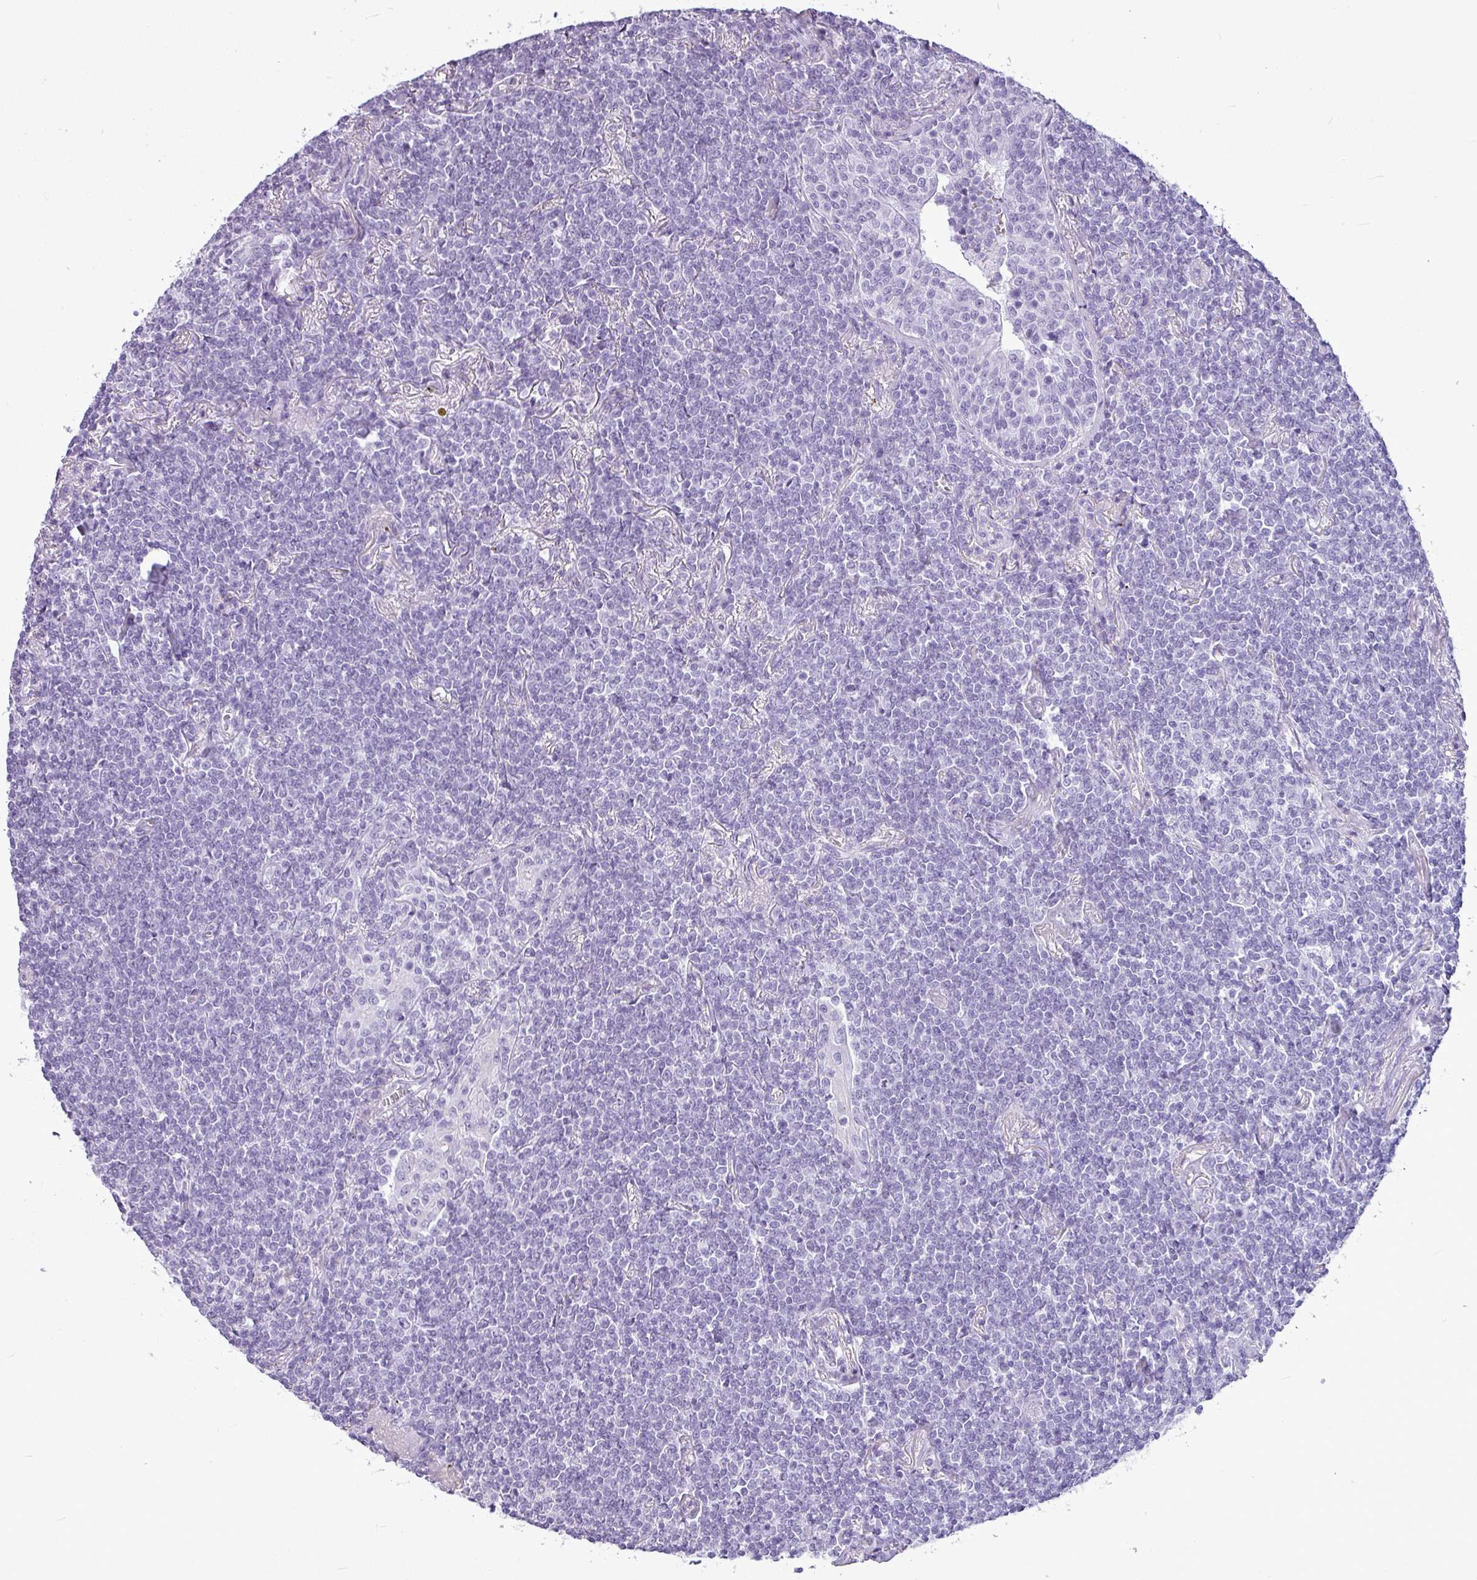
{"staining": {"intensity": "negative", "quantity": "none", "location": "none"}, "tissue": "lymphoma", "cell_type": "Tumor cells", "image_type": "cancer", "snomed": [{"axis": "morphology", "description": "Malignant lymphoma, non-Hodgkin's type, Low grade"}, {"axis": "topography", "description": "Lung"}], "caption": "Immunohistochemical staining of lymphoma exhibits no significant staining in tumor cells.", "gene": "AMY1B", "patient": {"sex": "female", "age": 71}}